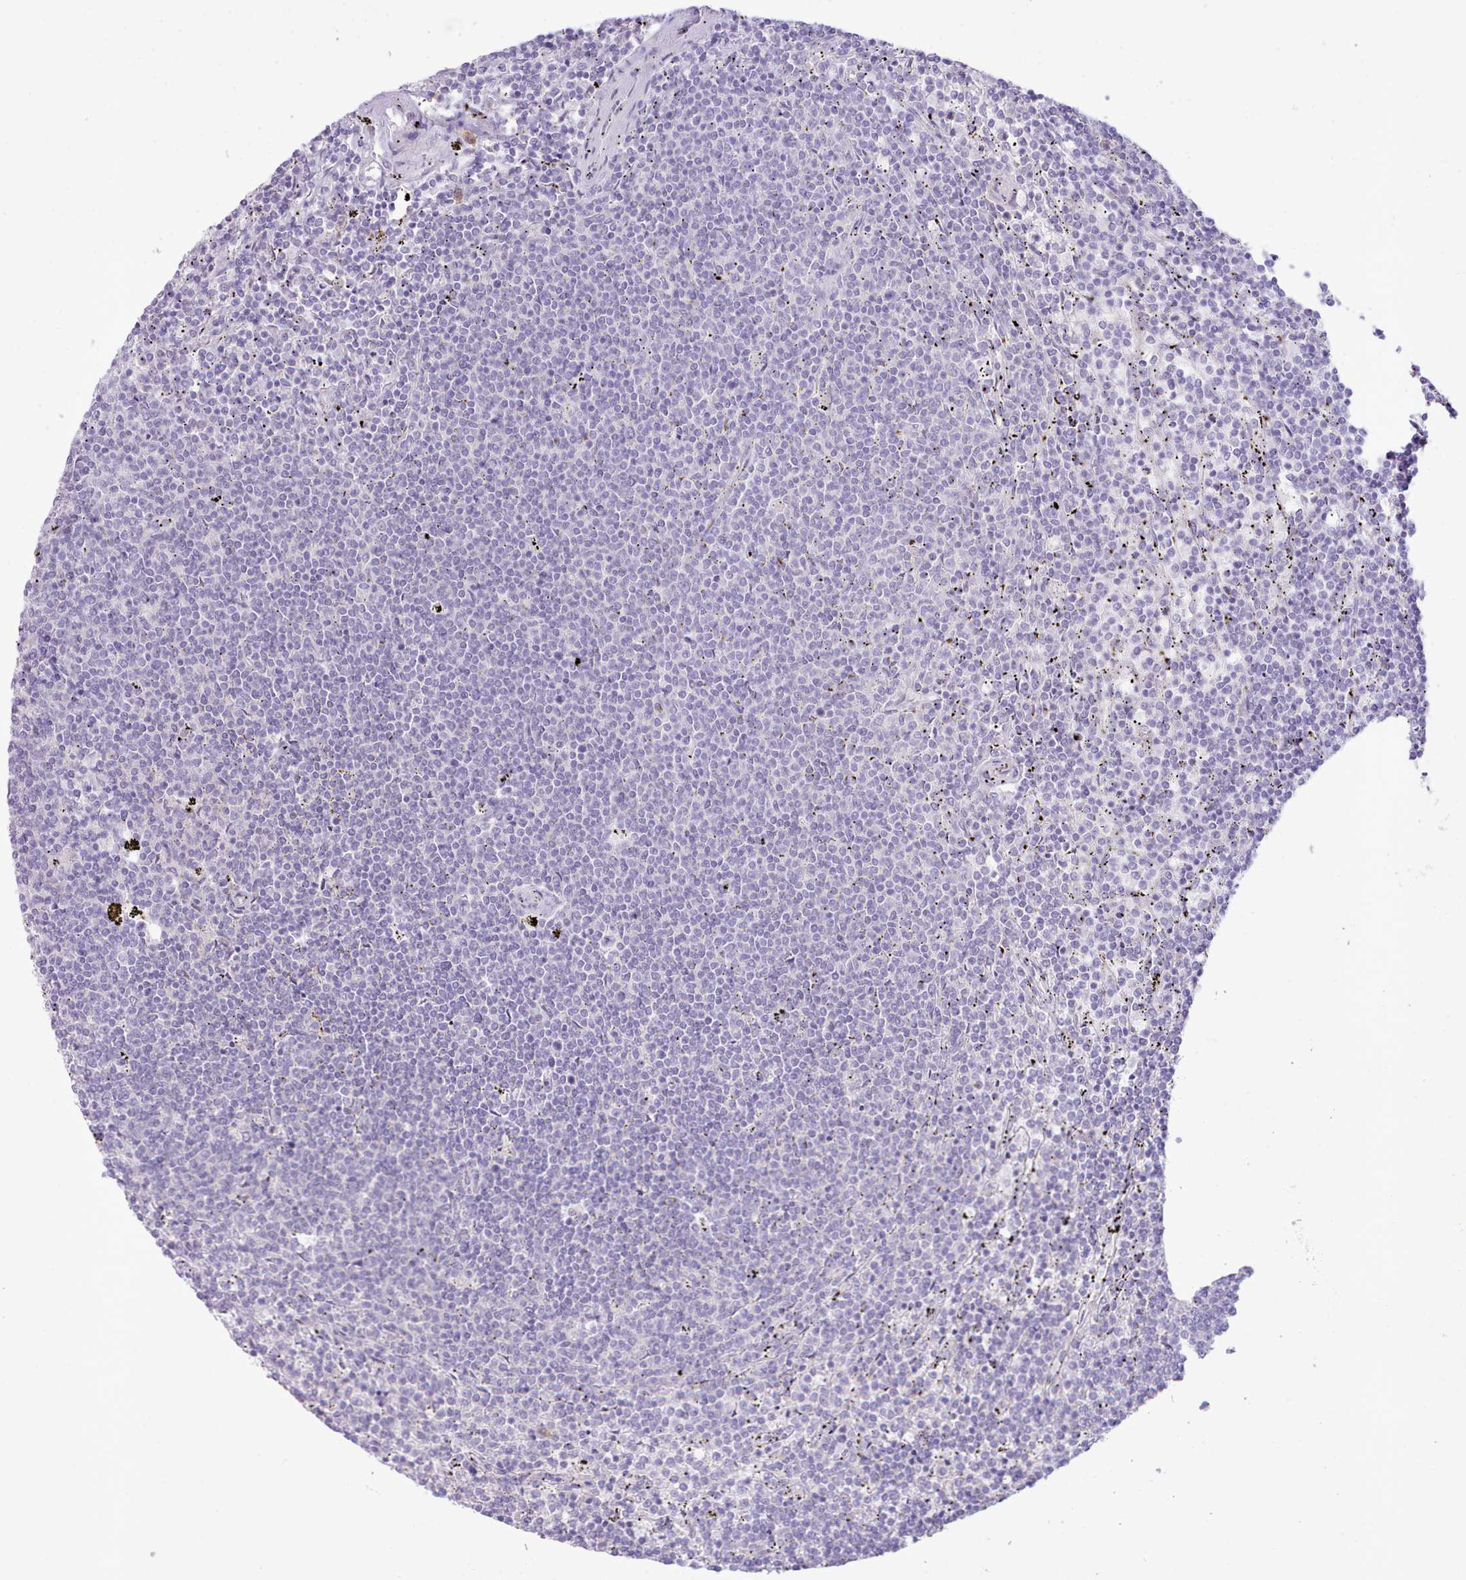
{"staining": {"intensity": "negative", "quantity": "none", "location": "none"}, "tissue": "lymphoma", "cell_type": "Tumor cells", "image_type": "cancer", "snomed": [{"axis": "morphology", "description": "Malignant lymphoma, non-Hodgkin's type, Low grade"}, {"axis": "topography", "description": "Spleen"}], "caption": "A micrograph of human malignant lymphoma, non-Hodgkin's type (low-grade) is negative for staining in tumor cells. (Brightfield microscopy of DAB (3,3'-diaminobenzidine) immunohistochemistry at high magnification).", "gene": "CCL1", "patient": {"sex": "female", "age": 50}}